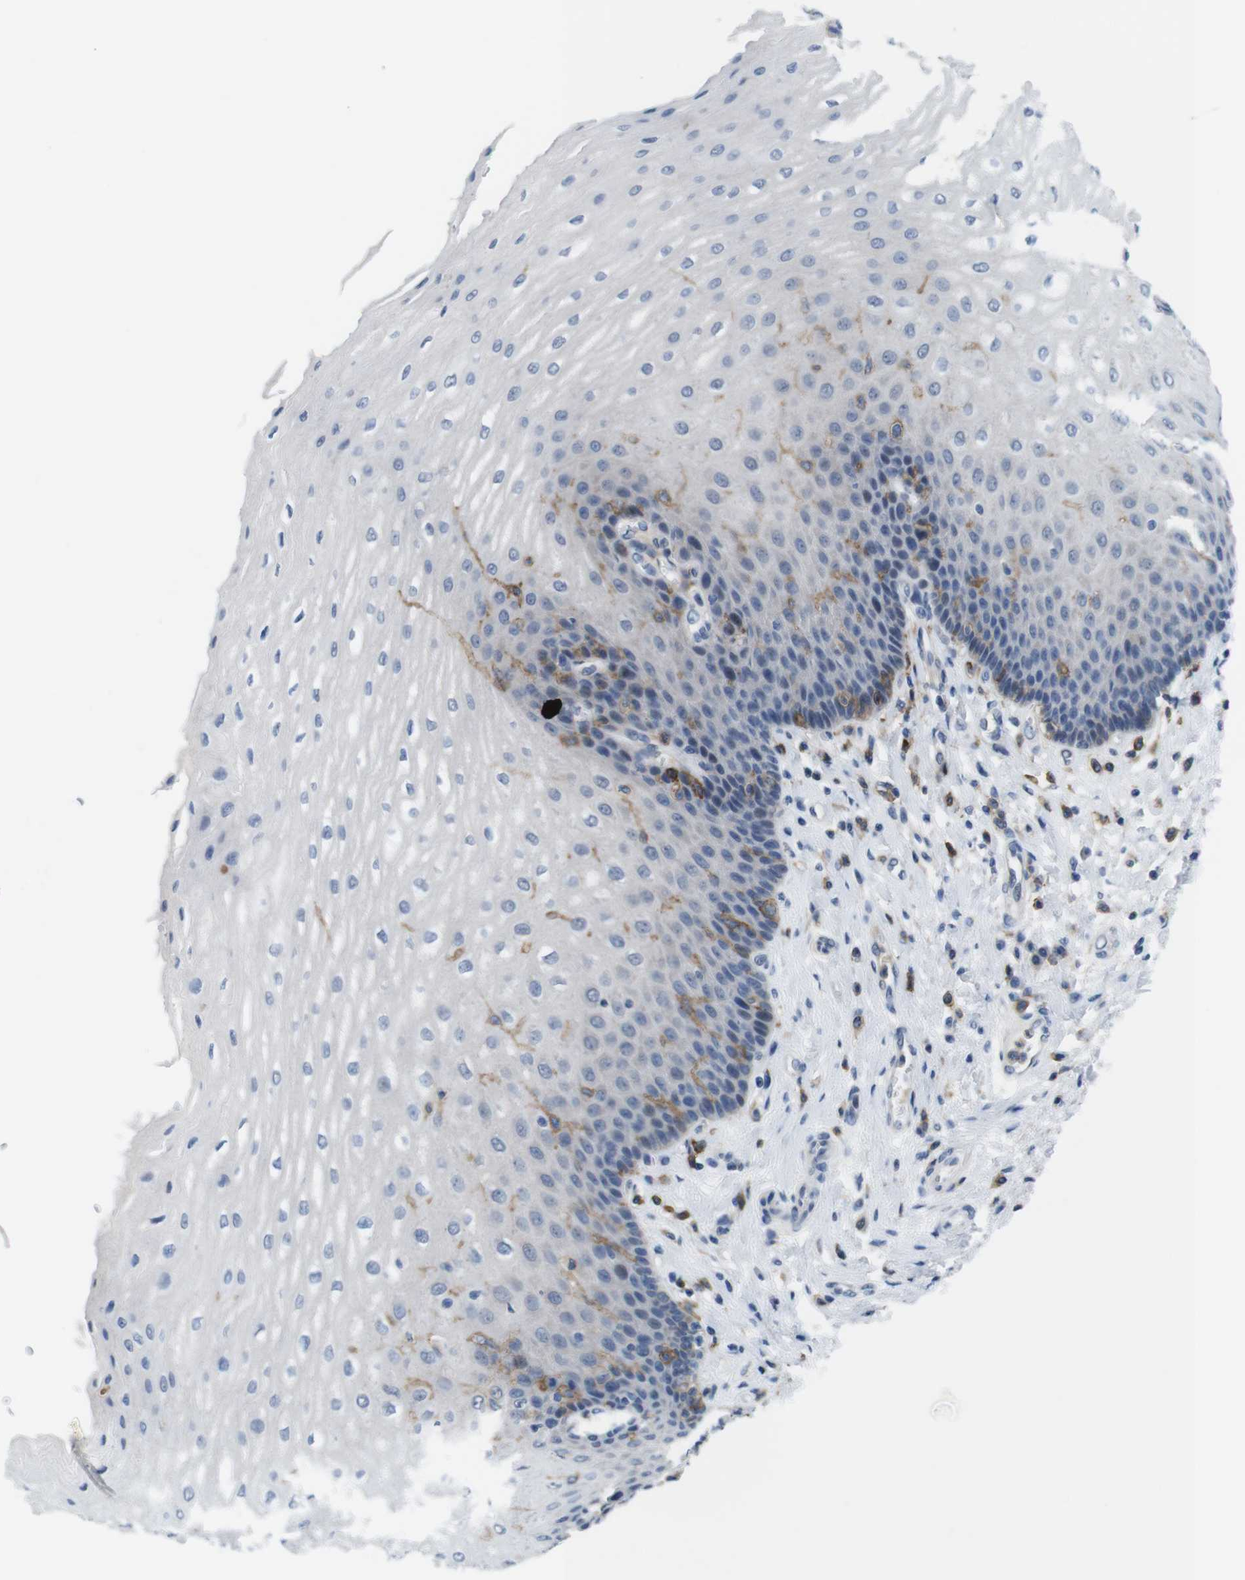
{"staining": {"intensity": "moderate", "quantity": "<25%", "location": "cytoplasmic/membranous"}, "tissue": "esophagus", "cell_type": "Squamous epithelial cells", "image_type": "normal", "snomed": [{"axis": "morphology", "description": "Normal tissue, NOS"}, {"axis": "topography", "description": "Esophagus"}], "caption": "Protein staining of unremarkable esophagus displays moderate cytoplasmic/membranous positivity in about <25% of squamous epithelial cells.", "gene": "CD300C", "patient": {"sex": "male", "age": 54}}